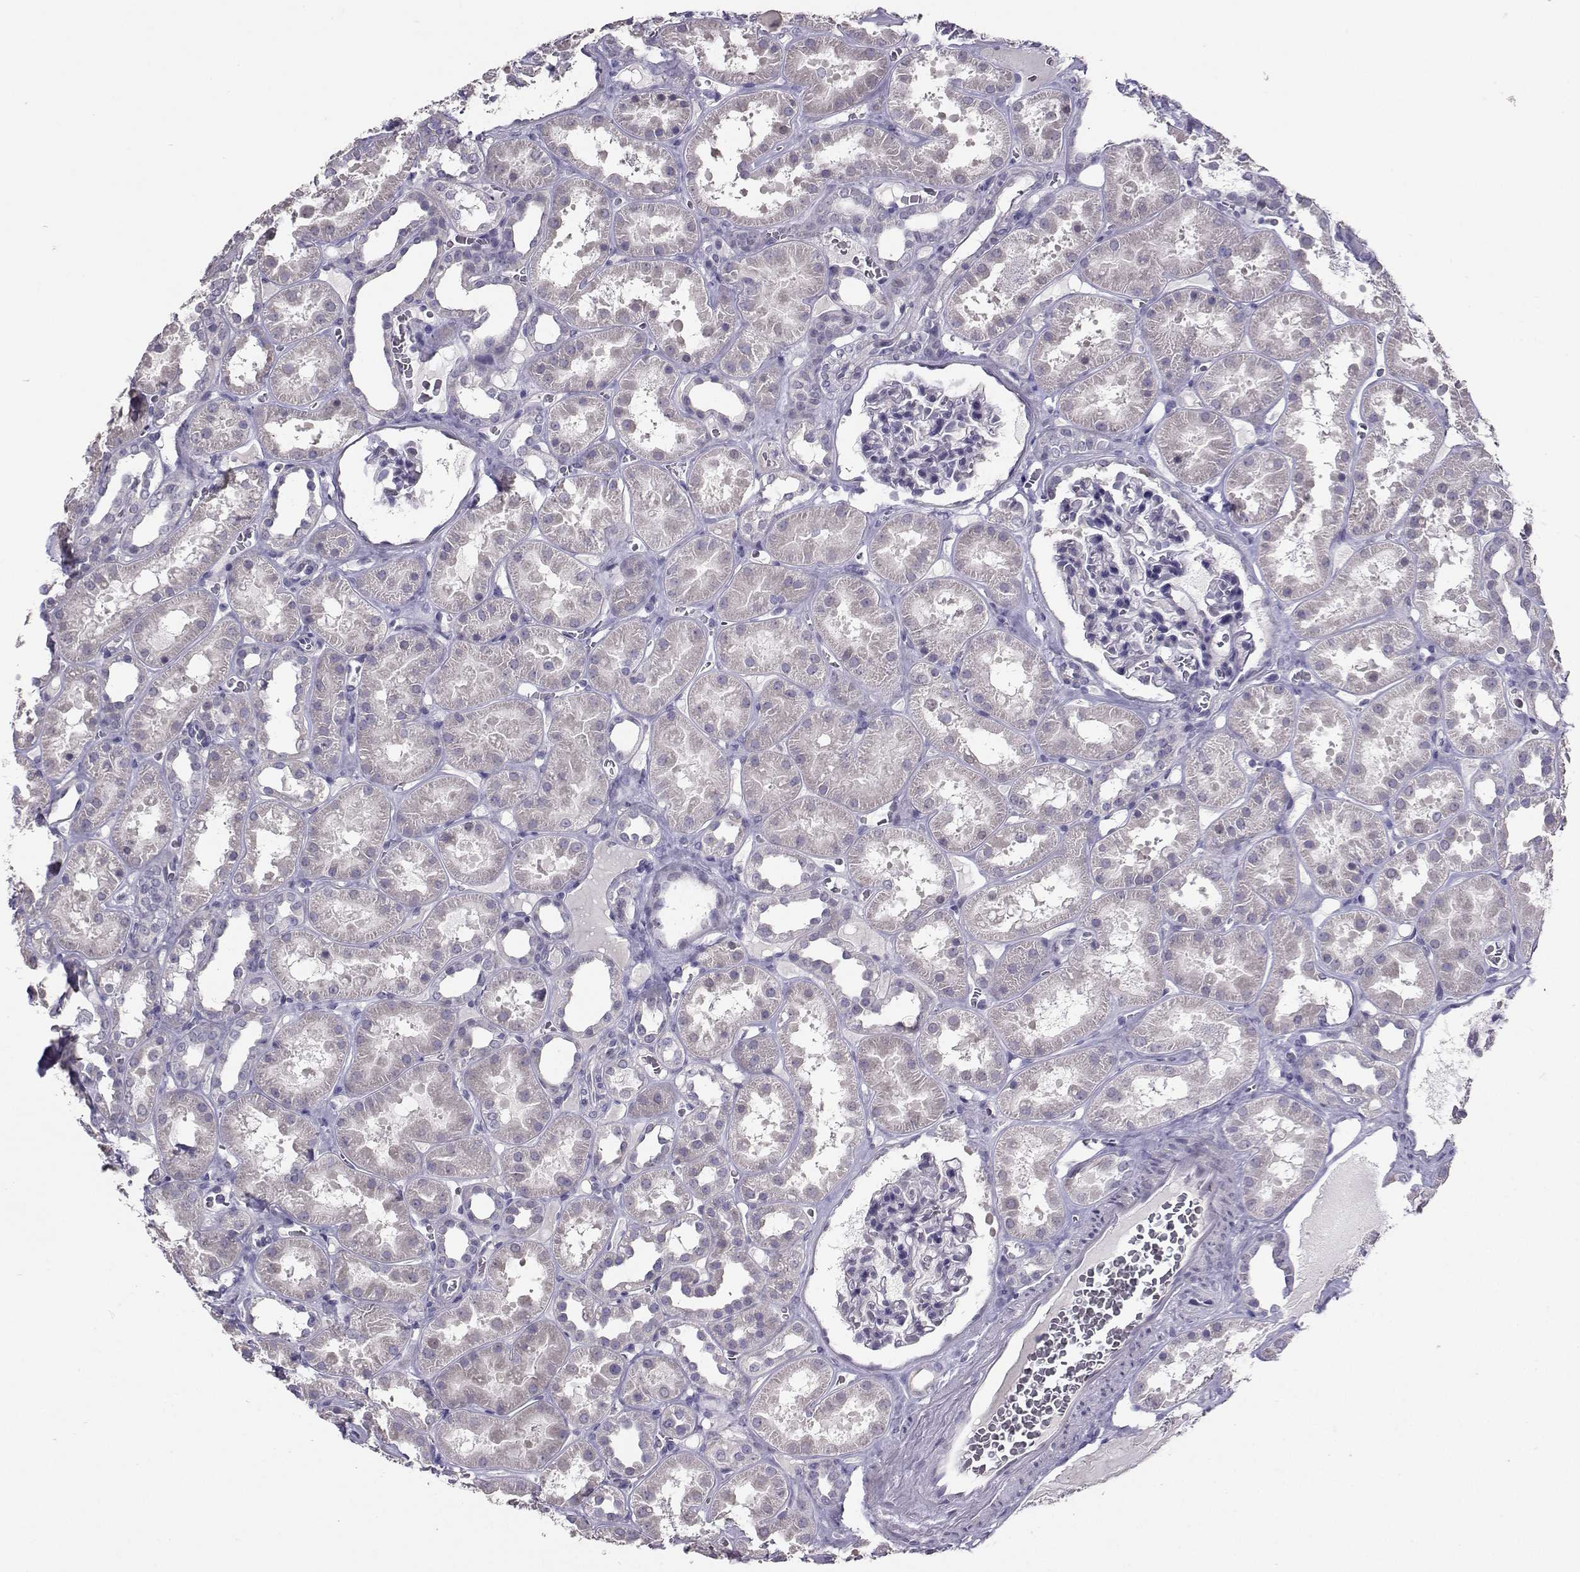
{"staining": {"intensity": "negative", "quantity": "none", "location": "none"}, "tissue": "kidney", "cell_type": "Cells in glomeruli", "image_type": "normal", "snomed": [{"axis": "morphology", "description": "Normal tissue, NOS"}, {"axis": "topography", "description": "Kidney"}], "caption": "Unremarkable kidney was stained to show a protein in brown. There is no significant staining in cells in glomeruli.", "gene": "CARTPT", "patient": {"sex": "female", "age": 41}}